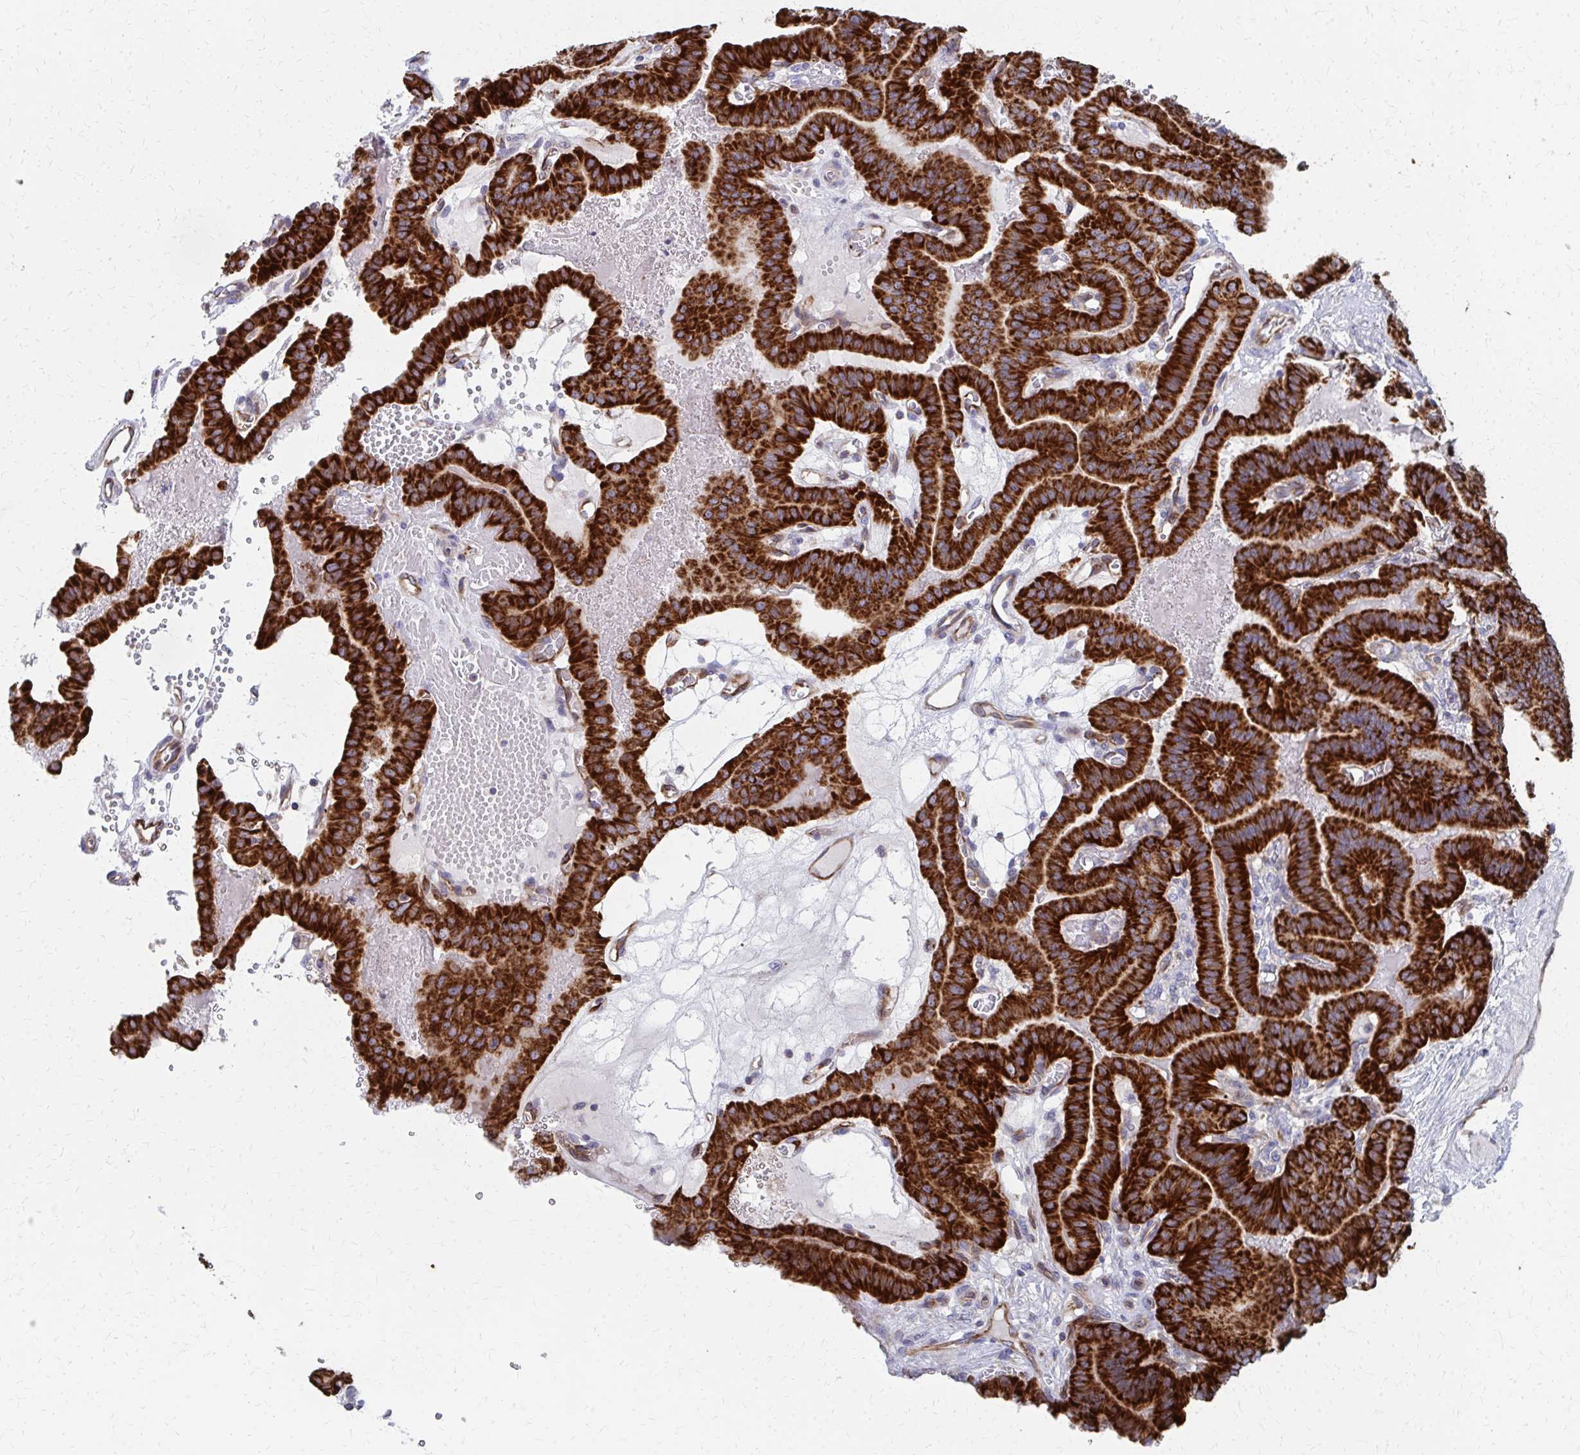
{"staining": {"intensity": "strong", "quantity": ">75%", "location": "cytoplasmic/membranous"}, "tissue": "thyroid cancer", "cell_type": "Tumor cells", "image_type": "cancer", "snomed": [{"axis": "morphology", "description": "Papillary adenocarcinoma, NOS"}, {"axis": "topography", "description": "Thyroid gland"}], "caption": "This micrograph demonstrates papillary adenocarcinoma (thyroid) stained with IHC to label a protein in brown. The cytoplasmic/membranous of tumor cells show strong positivity for the protein. Nuclei are counter-stained blue.", "gene": "FAHD1", "patient": {"sex": "male", "age": 87}}